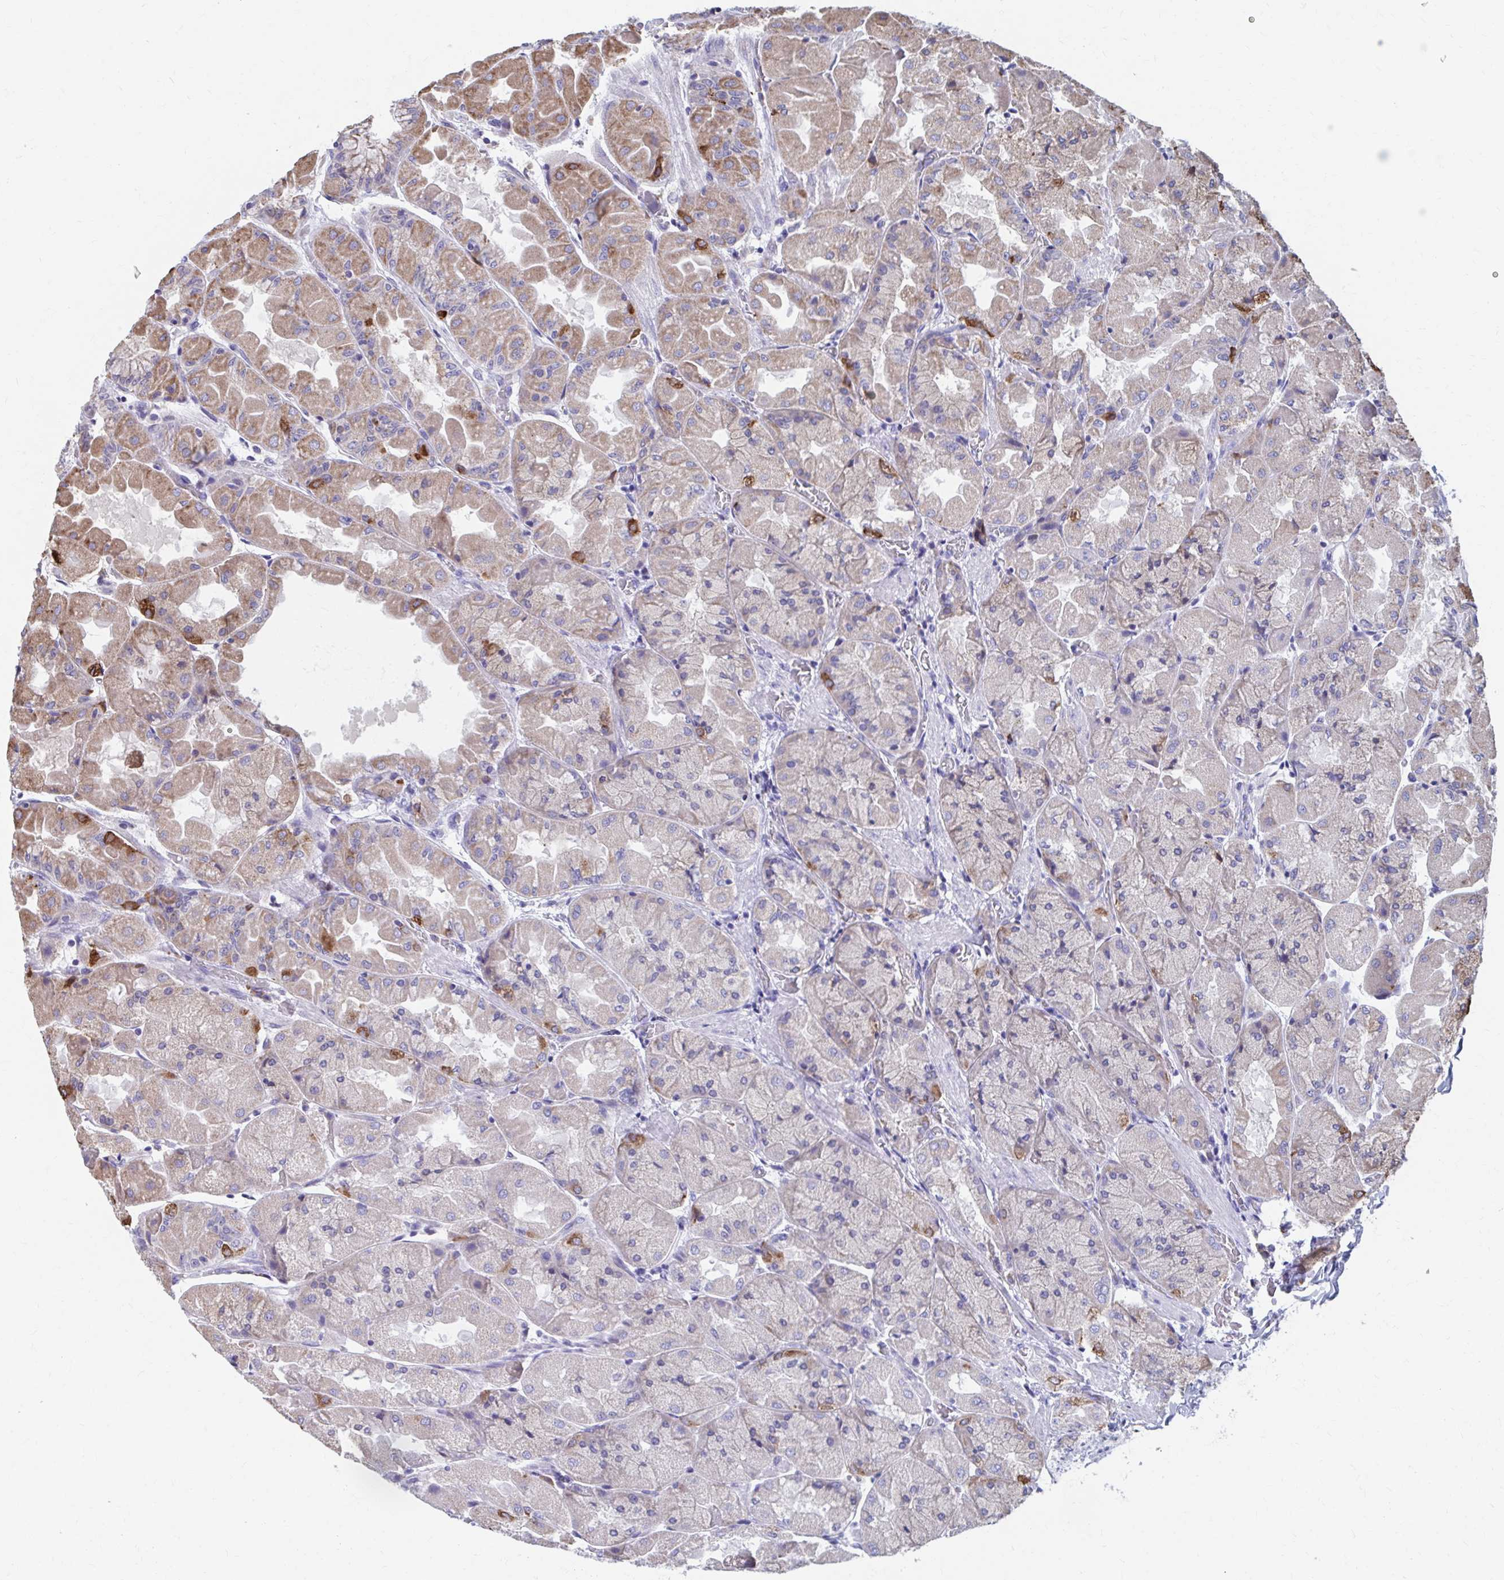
{"staining": {"intensity": "moderate", "quantity": "<25%", "location": "cytoplasmic/membranous"}, "tissue": "stomach", "cell_type": "Glandular cells", "image_type": "normal", "snomed": [{"axis": "morphology", "description": "Normal tissue, NOS"}, {"axis": "topography", "description": "Stomach"}], "caption": "Immunohistochemistry image of unremarkable stomach: human stomach stained using IHC demonstrates low levels of moderate protein expression localized specifically in the cytoplasmic/membranous of glandular cells, appearing as a cytoplasmic/membranous brown color.", "gene": "FKBP2", "patient": {"sex": "female", "age": 61}}